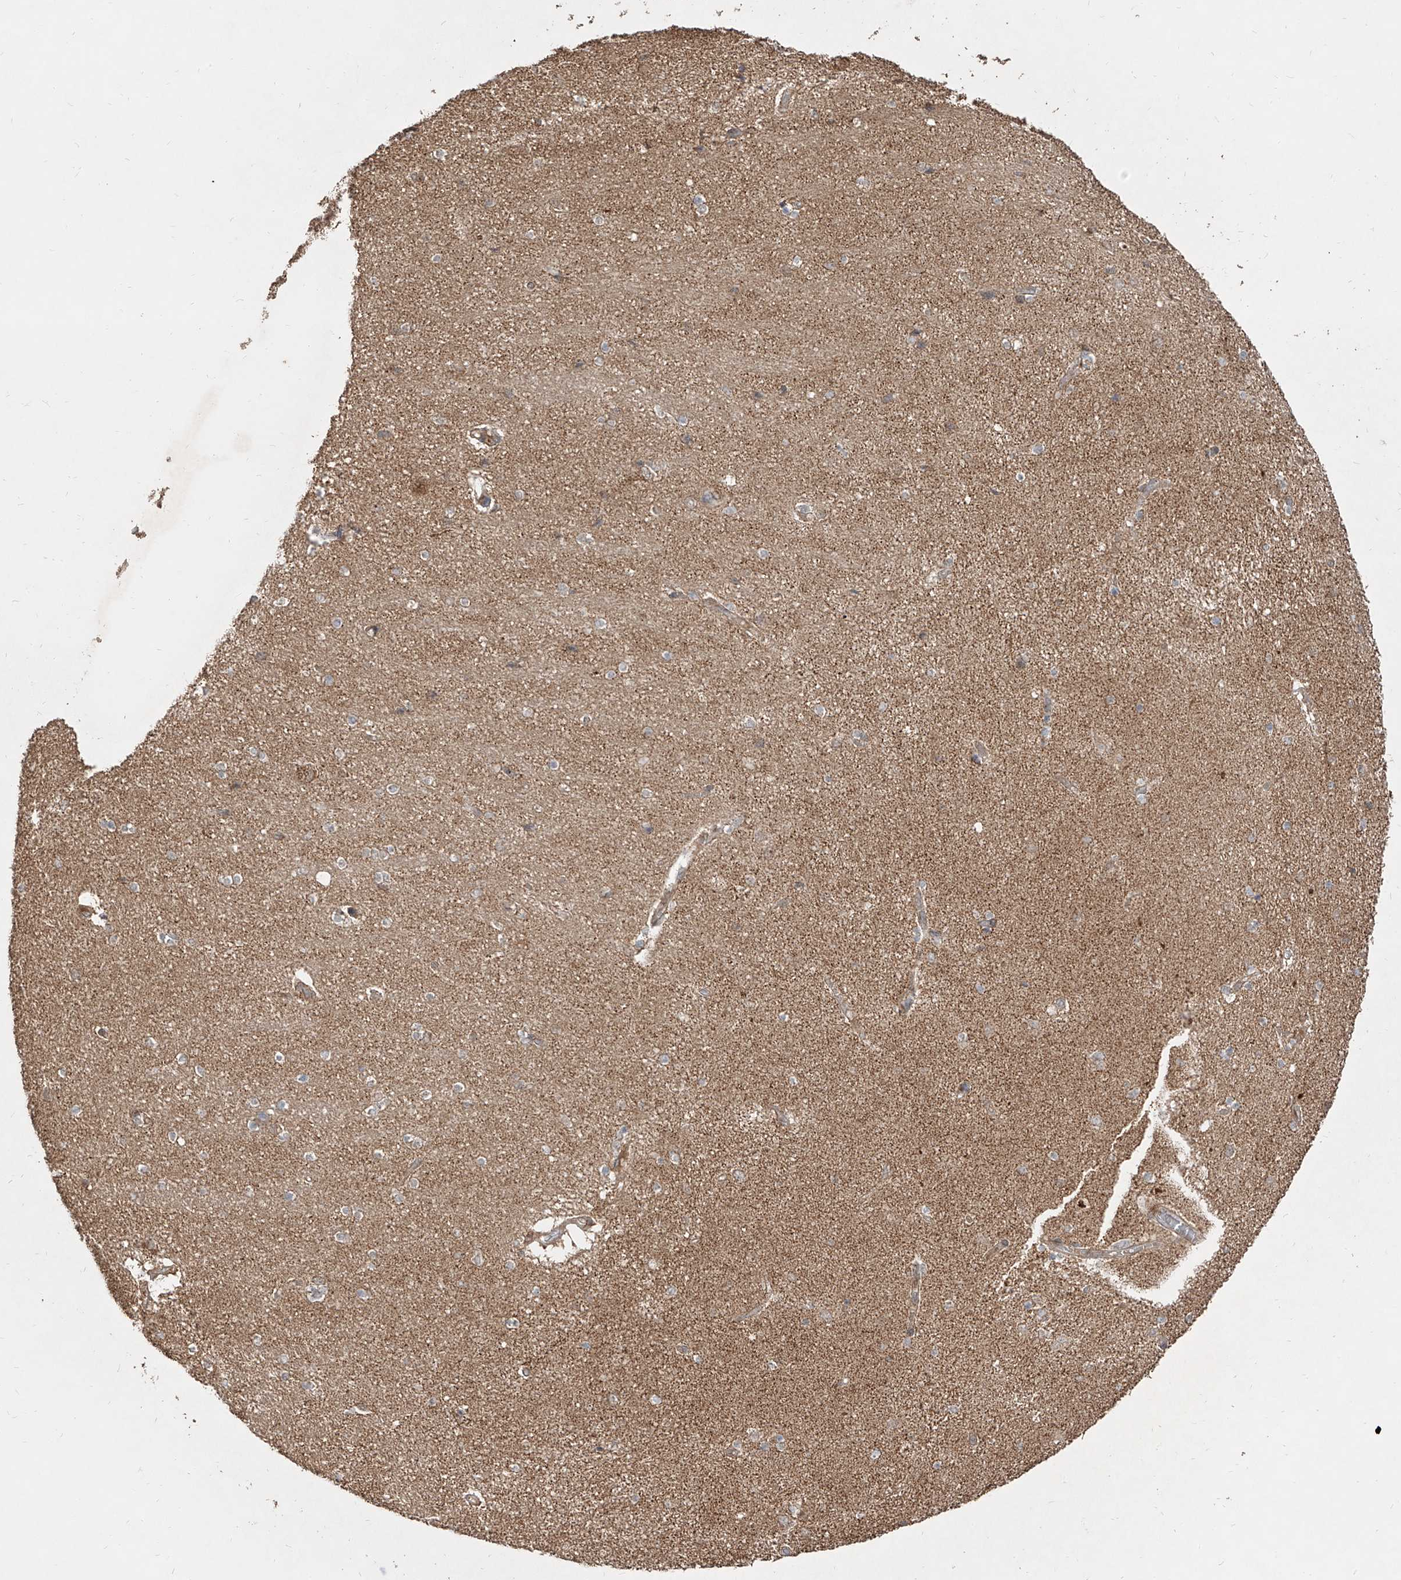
{"staining": {"intensity": "moderate", "quantity": "<25%", "location": "cytoplasmic/membranous"}, "tissue": "hippocampus", "cell_type": "Glial cells", "image_type": "normal", "snomed": [{"axis": "morphology", "description": "Normal tissue, NOS"}, {"axis": "topography", "description": "Hippocampus"}], "caption": "Immunohistochemical staining of unremarkable human hippocampus demonstrates moderate cytoplasmic/membranous protein positivity in about <25% of glial cells. (brown staining indicates protein expression, while blue staining denotes nuclei).", "gene": "AIM2", "patient": {"sex": "female", "age": 54}}